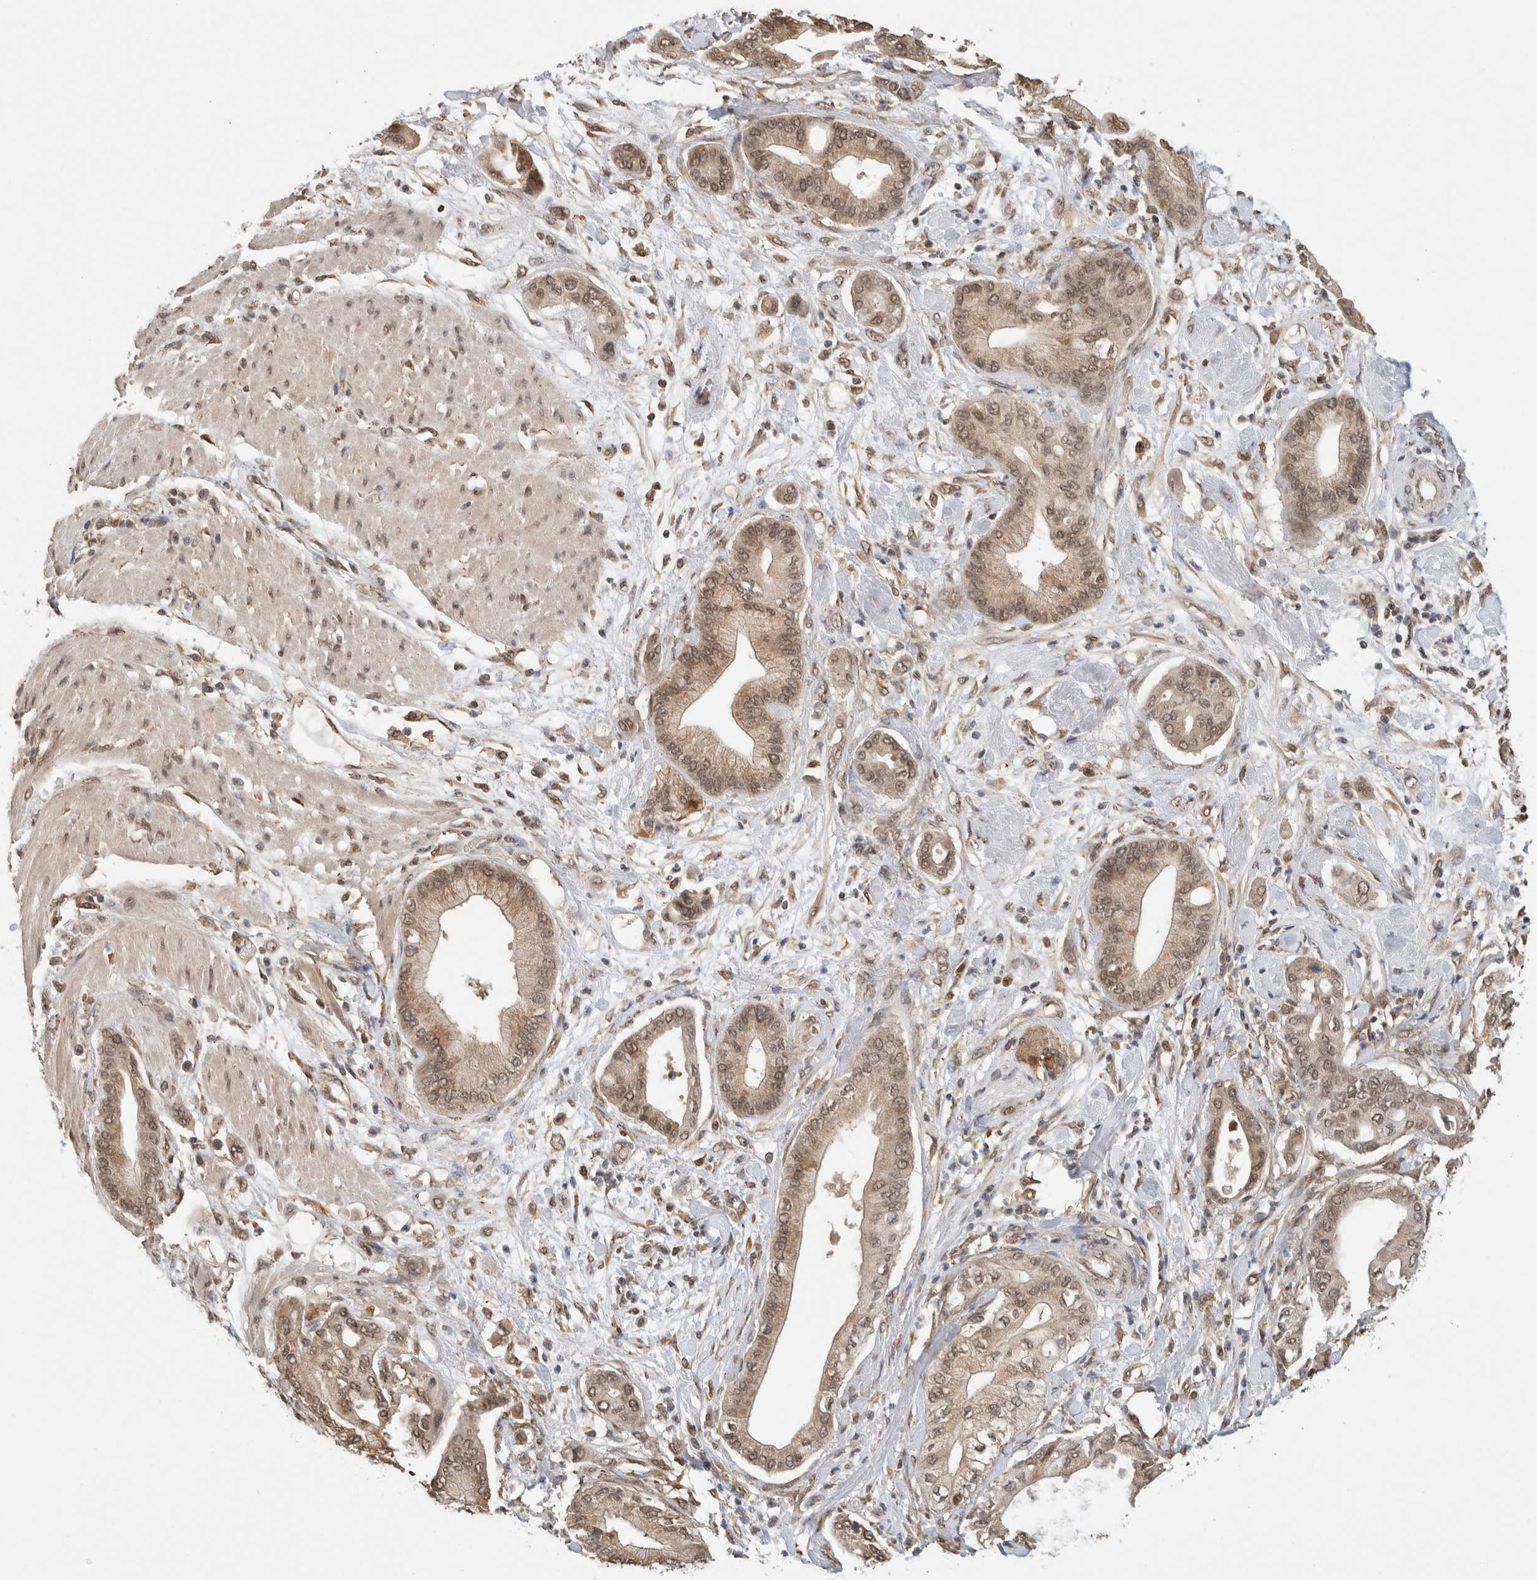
{"staining": {"intensity": "moderate", "quantity": ">75%", "location": "cytoplasmic/membranous,nuclear"}, "tissue": "pancreatic cancer", "cell_type": "Tumor cells", "image_type": "cancer", "snomed": [{"axis": "morphology", "description": "Adenocarcinoma, NOS"}, {"axis": "morphology", "description": "Adenocarcinoma, metastatic, NOS"}, {"axis": "topography", "description": "Lymph node"}, {"axis": "topography", "description": "Pancreas"}, {"axis": "topography", "description": "Duodenum"}], "caption": "A medium amount of moderate cytoplasmic/membranous and nuclear staining is appreciated in about >75% of tumor cells in adenocarcinoma (pancreatic) tissue.", "gene": "C1orf21", "patient": {"sex": "female", "age": 64}}